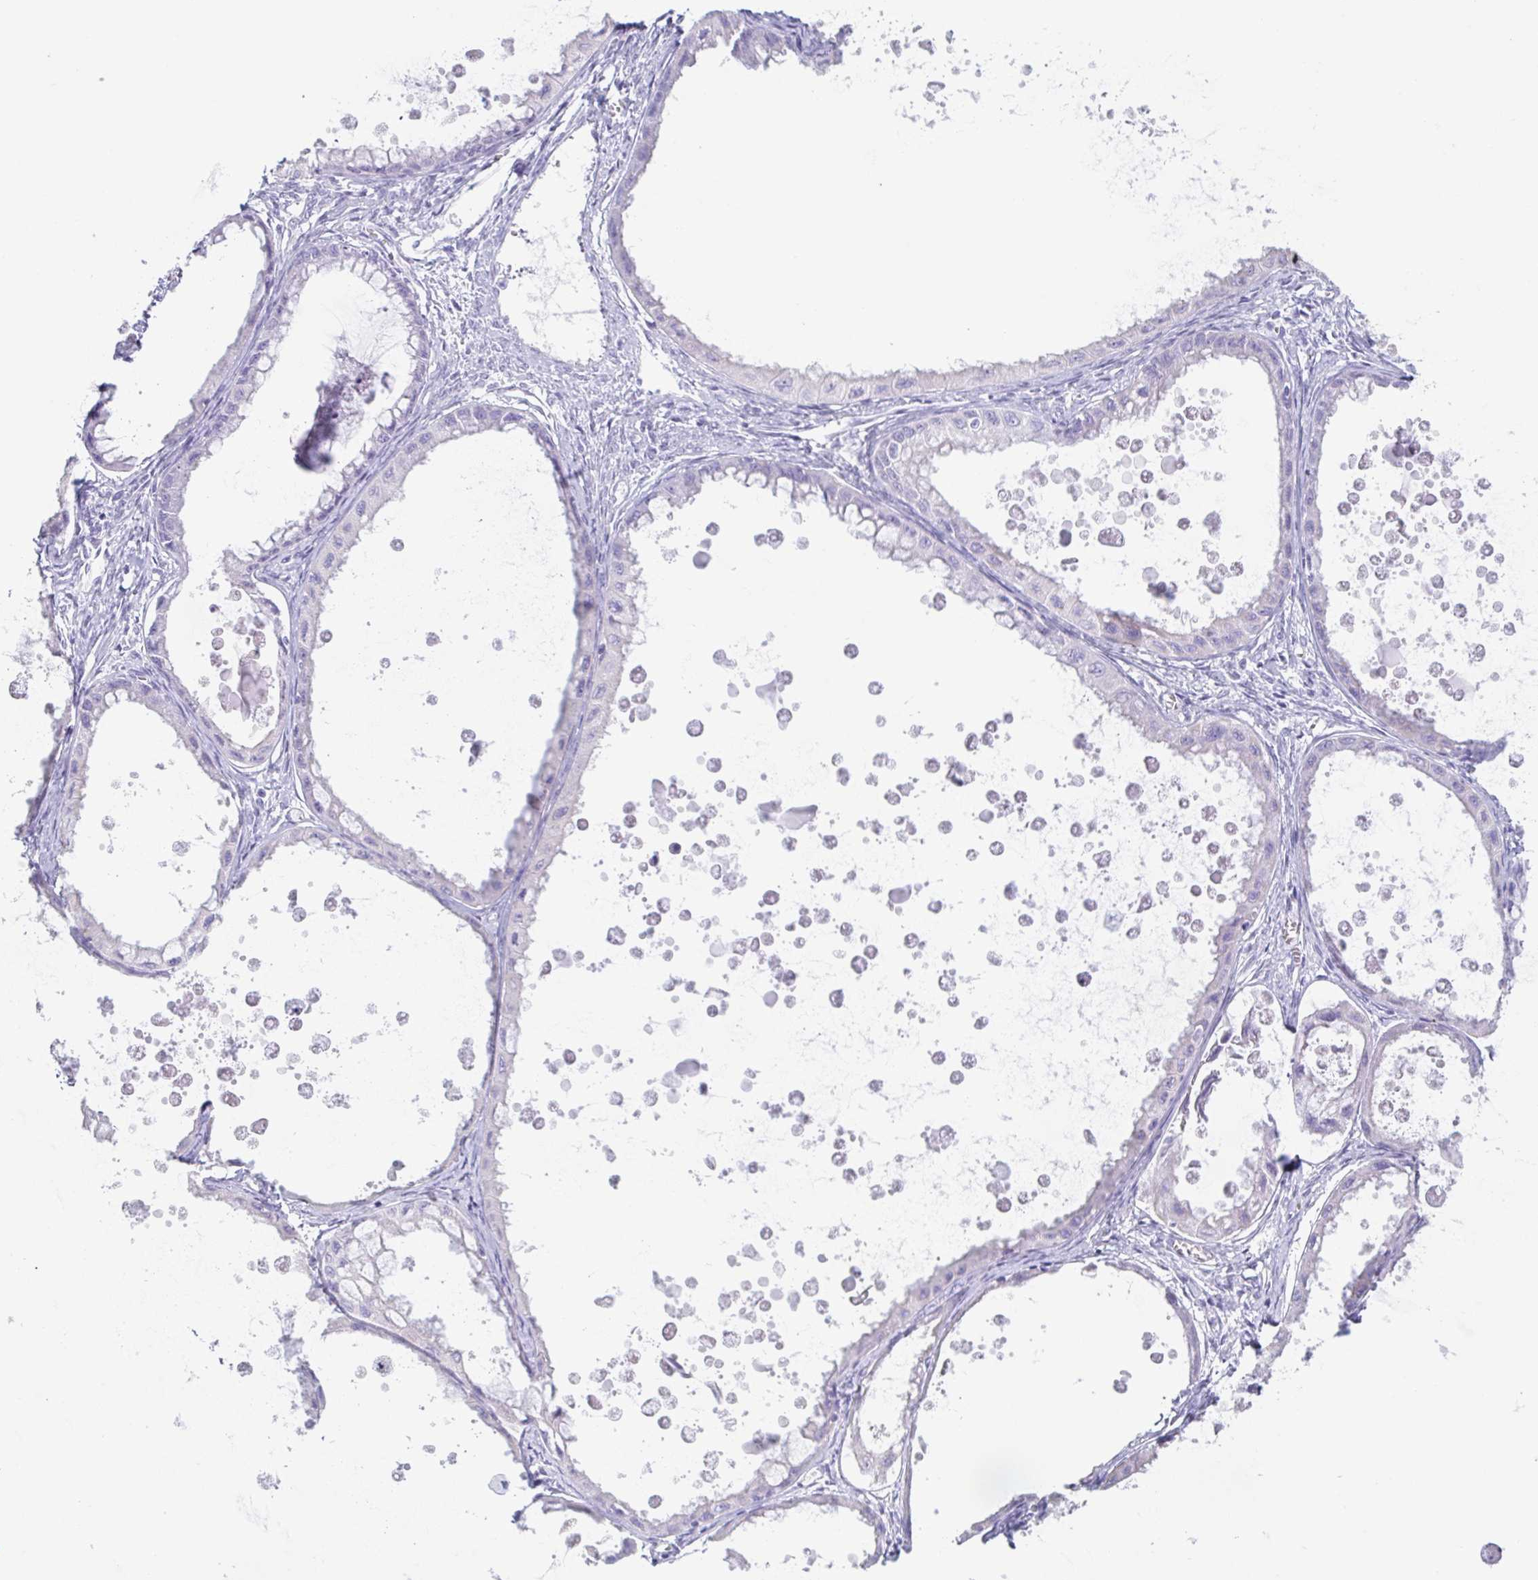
{"staining": {"intensity": "negative", "quantity": "none", "location": "none"}, "tissue": "ovarian cancer", "cell_type": "Tumor cells", "image_type": "cancer", "snomed": [{"axis": "morphology", "description": "Cystadenocarcinoma, mucinous, NOS"}, {"axis": "topography", "description": "Ovary"}], "caption": "High power microscopy histopathology image of an IHC micrograph of ovarian cancer, revealing no significant expression in tumor cells.", "gene": "PRR27", "patient": {"sex": "female", "age": 64}}